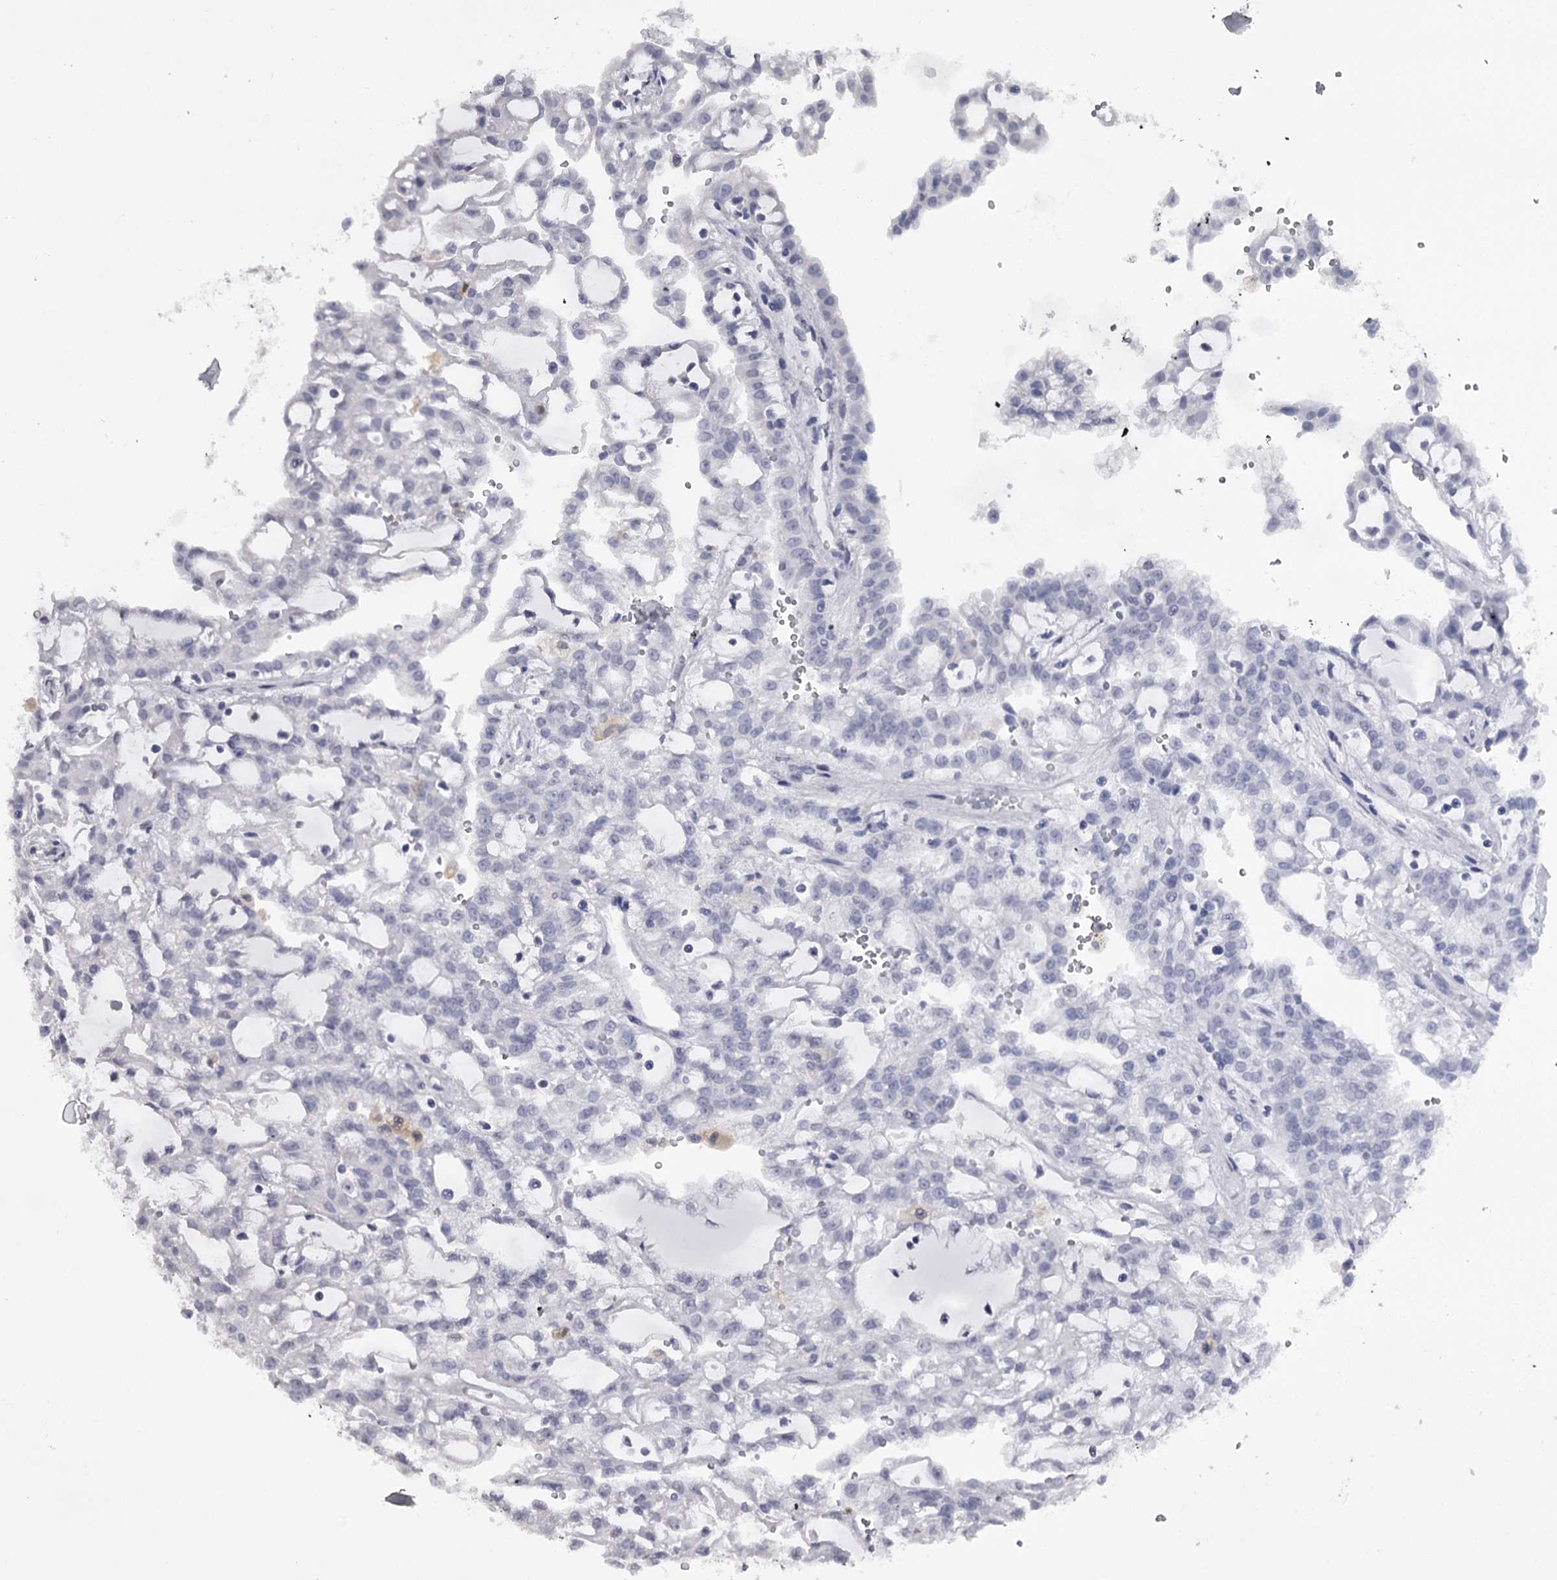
{"staining": {"intensity": "negative", "quantity": "none", "location": "none"}, "tissue": "renal cancer", "cell_type": "Tumor cells", "image_type": "cancer", "snomed": [{"axis": "morphology", "description": "Adenocarcinoma, NOS"}, {"axis": "topography", "description": "Kidney"}], "caption": "DAB (3,3'-diaminobenzidine) immunohistochemical staining of human renal adenocarcinoma displays no significant positivity in tumor cells. The staining is performed using DAB (3,3'-diaminobenzidine) brown chromogen with nuclei counter-stained in using hematoxylin.", "gene": "GSTO1", "patient": {"sex": "male", "age": 63}}